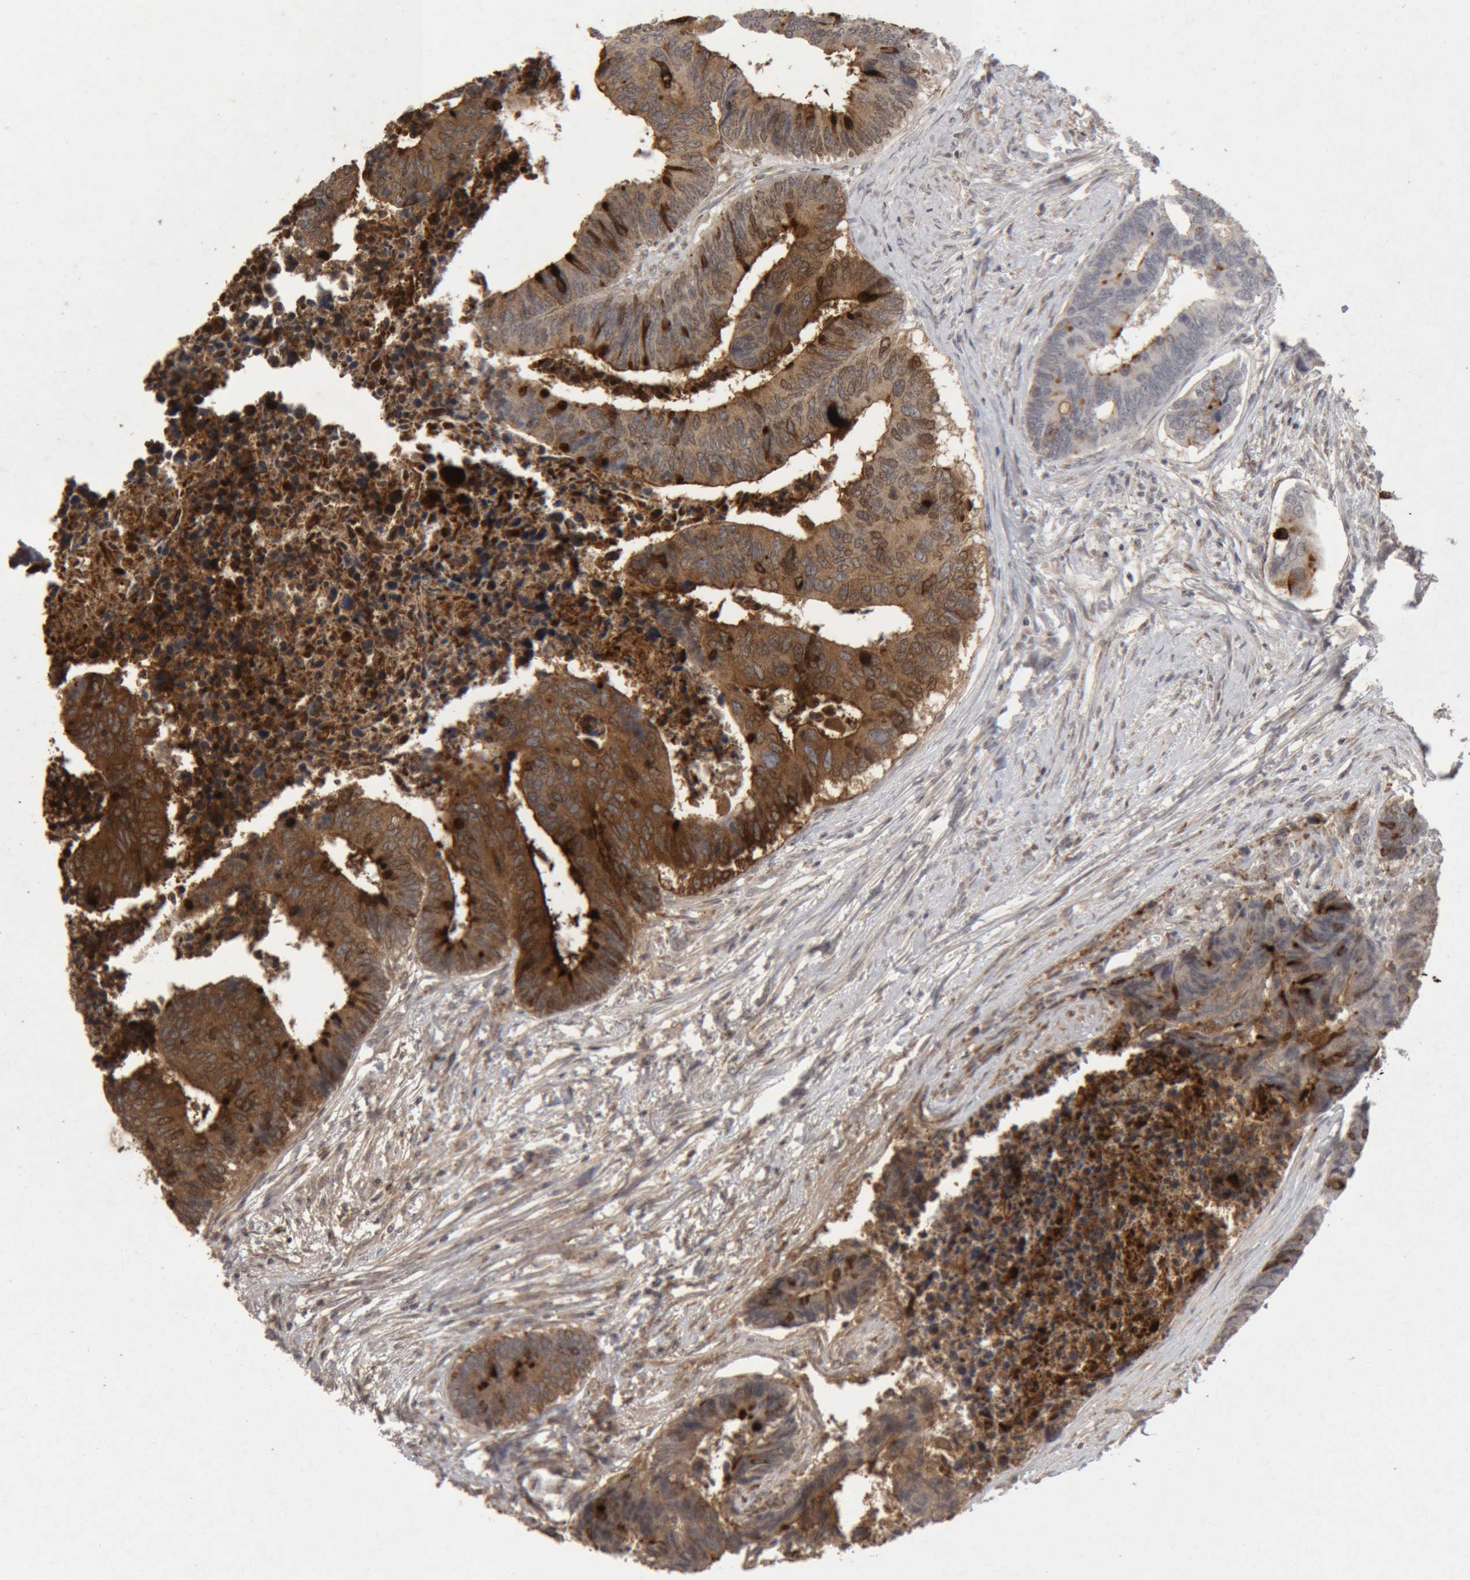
{"staining": {"intensity": "moderate", "quantity": ">75%", "location": "cytoplasmic/membranous"}, "tissue": "colorectal cancer", "cell_type": "Tumor cells", "image_type": "cancer", "snomed": [{"axis": "morphology", "description": "Adenocarcinoma, NOS"}, {"axis": "topography", "description": "Rectum"}], "caption": "Immunohistochemistry (IHC) micrograph of colorectal cancer stained for a protein (brown), which demonstrates medium levels of moderate cytoplasmic/membranous expression in approximately >75% of tumor cells.", "gene": "MEP1A", "patient": {"sex": "male", "age": 84}}